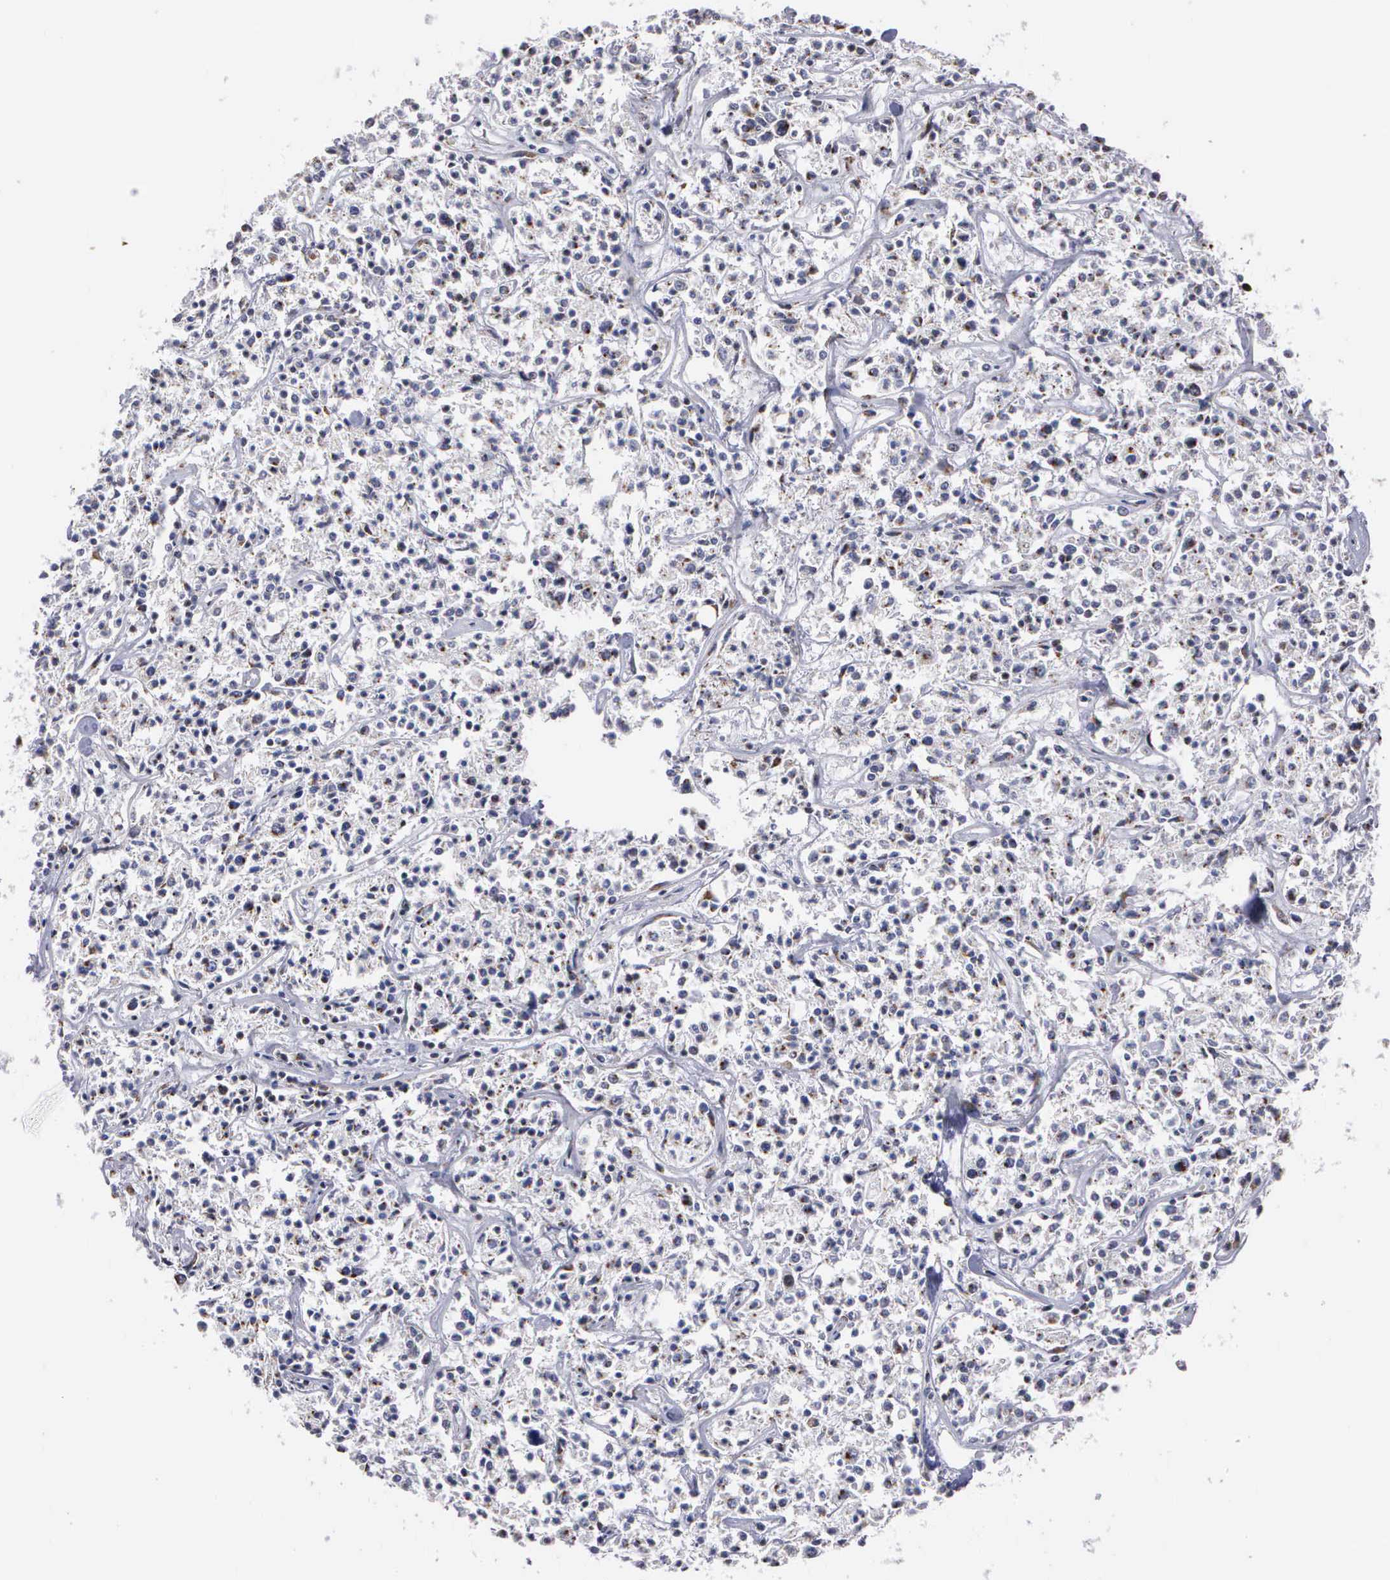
{"staining": {"intensity": "weak", "quantity": "25%-75%", "location": "nuclear"}, "tissue": "lymphoma", "cell_type": "Tumor cells", "image_type": "cancer", "snomed": [{"axis": "morphology", "description": "Malignant lymphoma, non-Hodgkin's type, Low grade"}, {"axis": "topography", "description": "Small intestine"}], "caption": "An image of malignant lymphoma, non-Hodgkin's type (low-grade) stained for a protein displays weak nuclear brown staining in tumor cells.", "gene": "GTF2A1", "patient": {"sex": "female", "age": 59}}